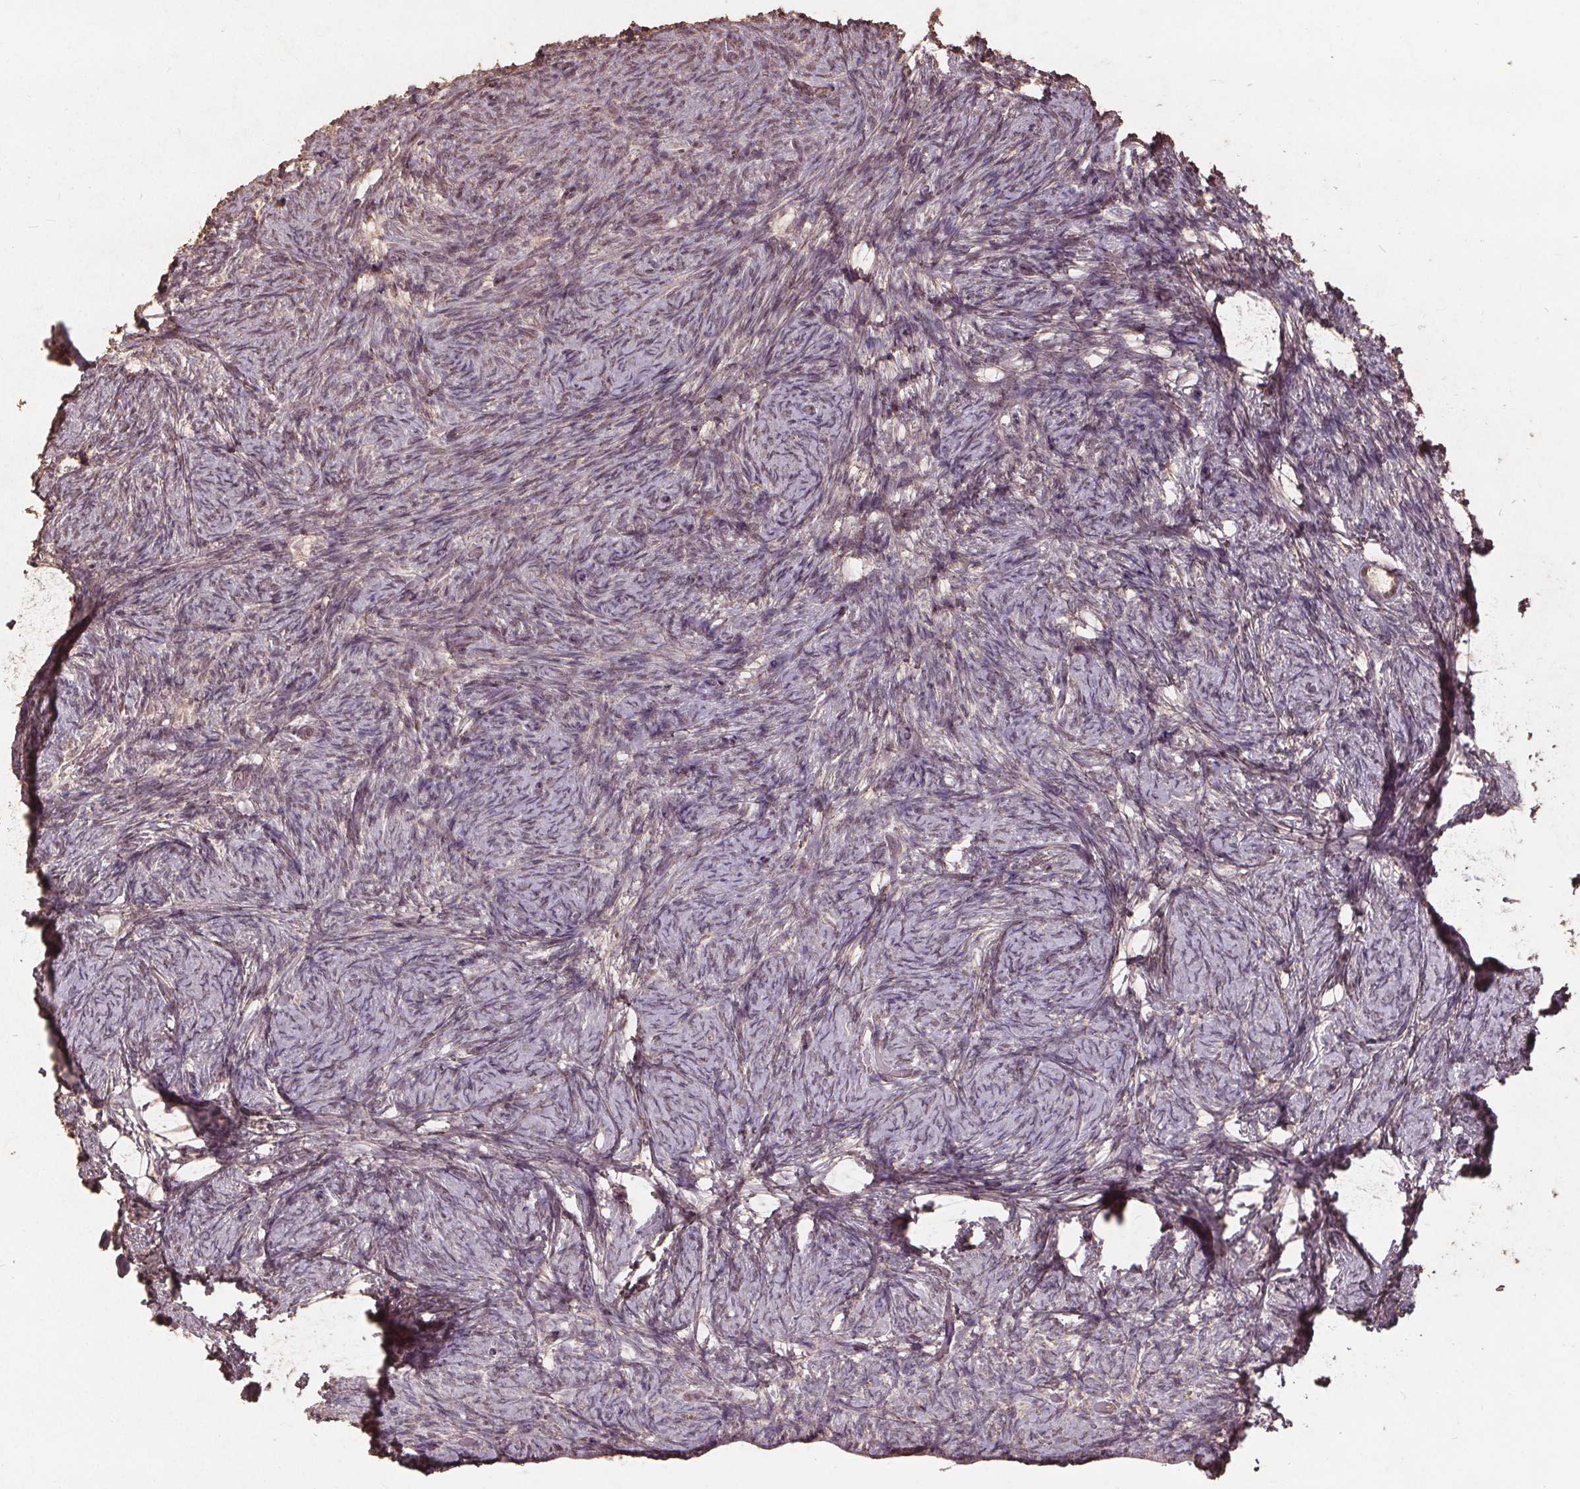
{"staining": {"intensity": "negative", "quantity": "none", "location": "none"}, "tissue": "ovary", "cell_type": "Ovarian stroma cells", "image_type": "normal", "snomed": [{"axis": "morphology", "description": "Normal tissue, NOS"}, {"axis": "topography", "description": "Ovary"}], "caption": "Photomicrograph shows no protein staining in ovarian stroma cells of normal ovary. Brightfield microscopy of IHC stained with DAB (3,3'-diaminobenzidine) (brown) and hematoxylin (blue), captured at high magnification.", "gene": "DSG3", "patient": {"sex": "female", "age": 34}}